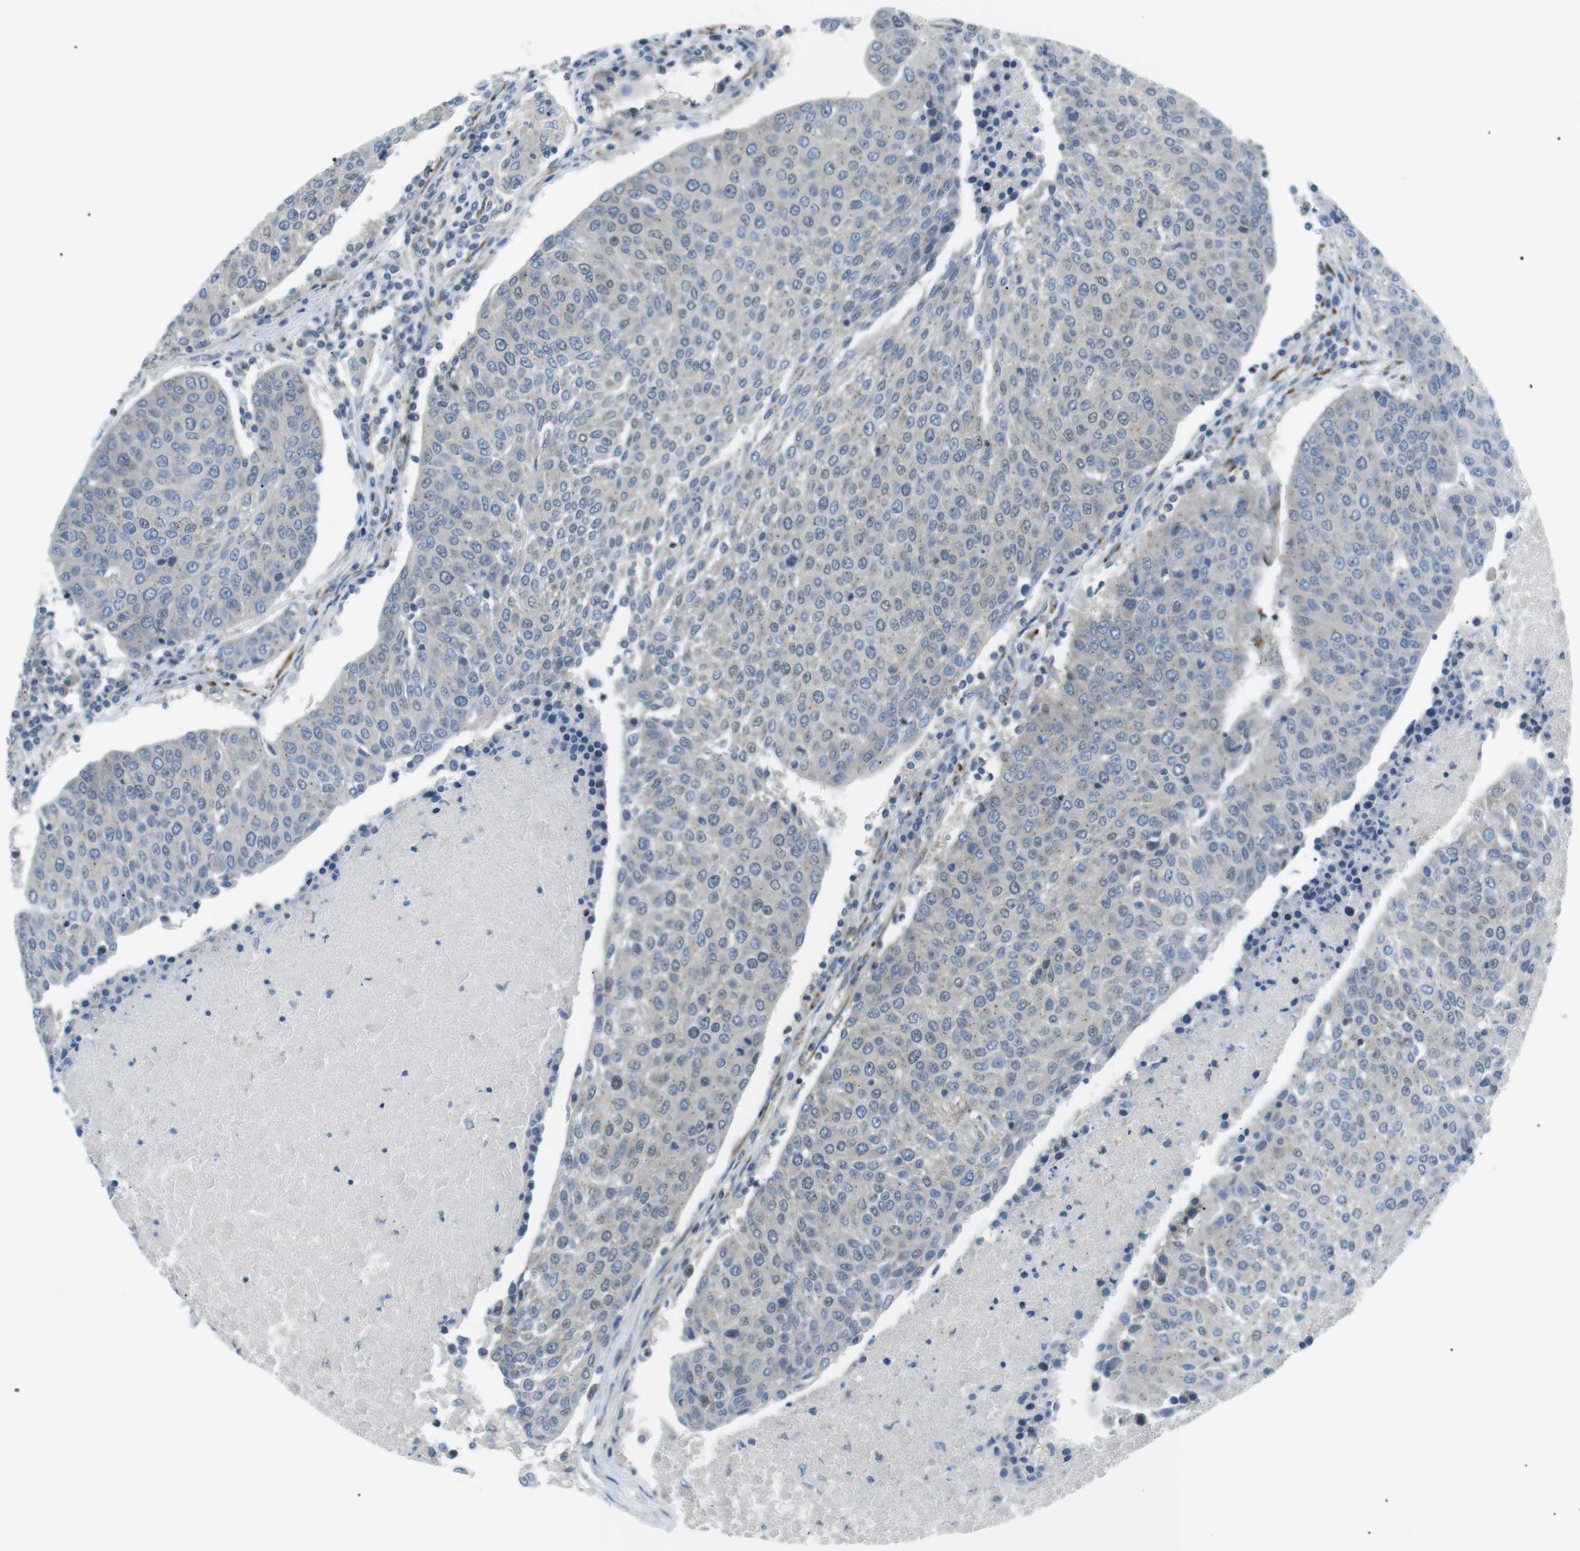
{"staining": {"intensity": "negative", "quantity": "none", "location": "none"}, "tissue": "urothelial cancer", "cell_type": "Tumor cells", "image_type": "cancer", "snomed": [{"axis": "morphology", "description": "Urothelial carcinoma, High grade"}, {"axis": "topography", "description": "Urinary bladder"}], "caption": "High magnification brightfield microscopy of urothelial carcinoma (high-grade) stained with DAB (brown) and counterstained with hematoxylin (blue): tumor cells show no significant expression. (IHC, brightfield microscopy, high magnification).", "gene": "ARID5B", "patient": {"sex": "female", "age": 85}}